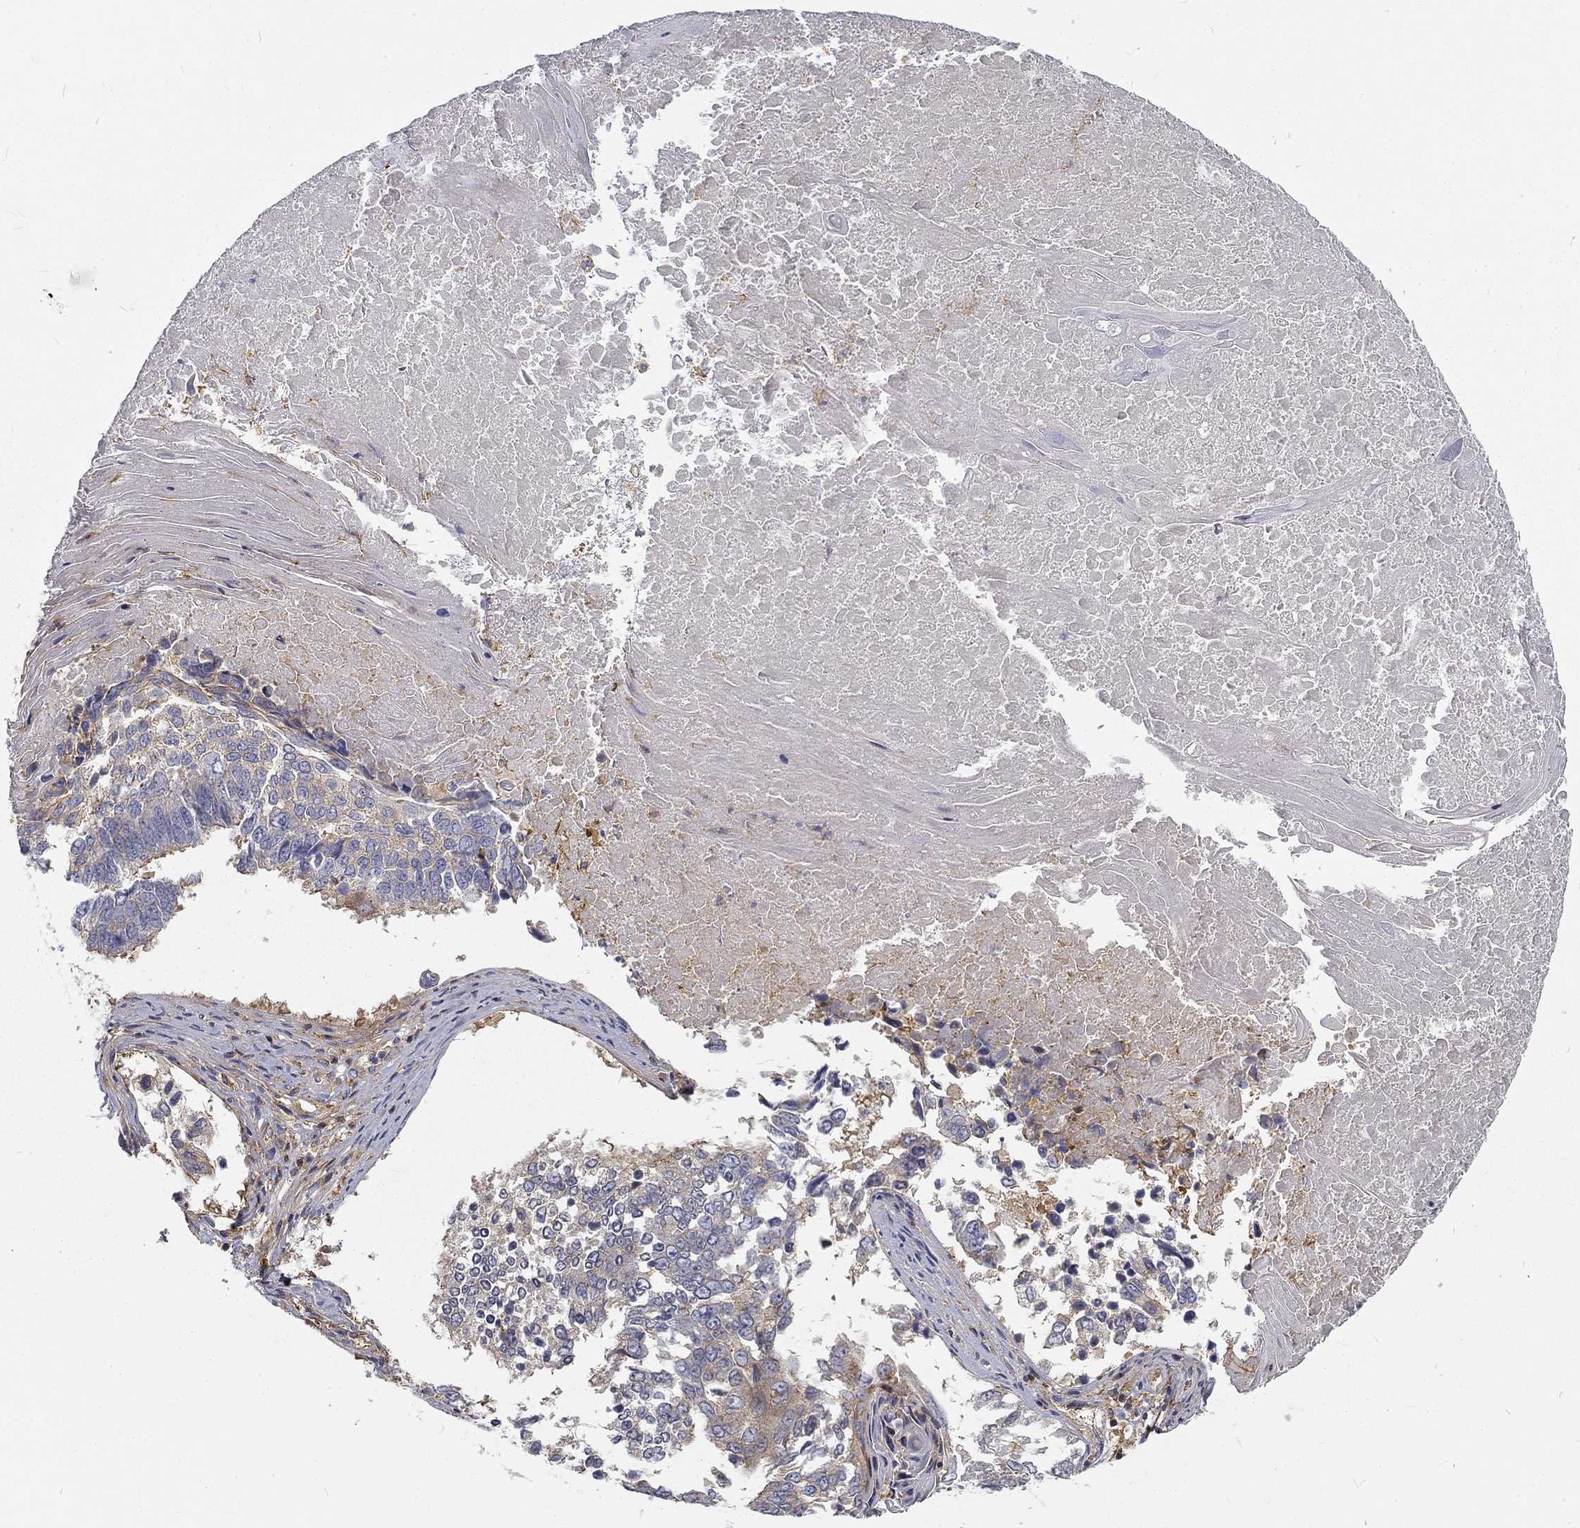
{"staining": {"intensity": "moderate", "quantity": "<25%", "location": "cytoplasmic/membranous"}, "tissue": "lung cancer", "cell_type": "Tumor cells", "image_type": "cancer", "snomed": [{"axis": "morphology", "description": "Squamous cell carcinoma, NOS"}, {"axis": "topography", "description": "Lung"}], "caption": "Tumor cells reveal low levels of moderate cytoplasmic/membranous staining in about <25% of cells in human squamous cell carcinoma (lung).", "gene": "MTMR11", "patient": {"sex": "male", "age": 73}}